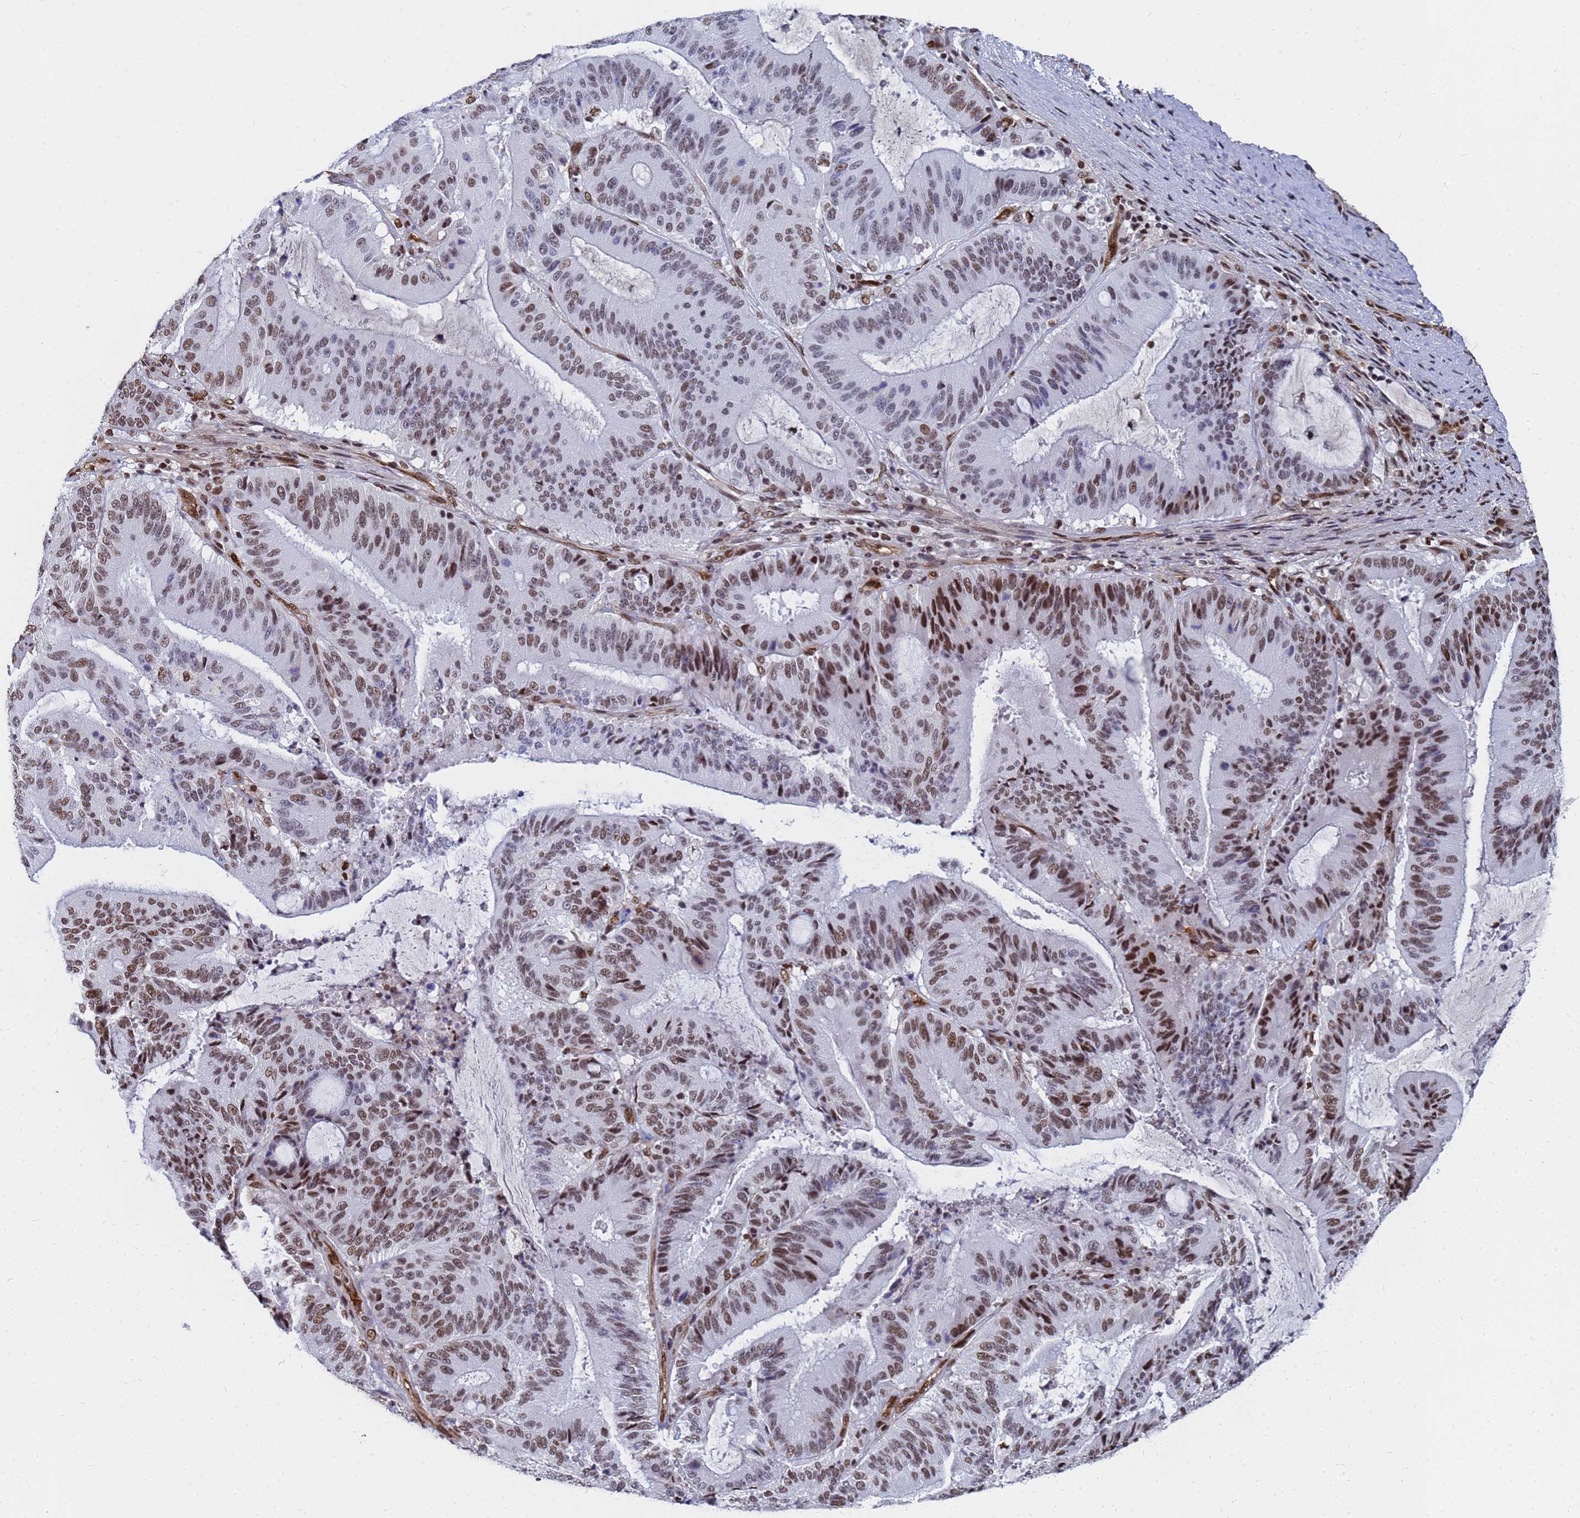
{"staining": {"intensity": "moderate", "quantity": "25%-75%", "location": "nuclear"}, "tissue": "liver cancer", "cell_type": "Tumor cells", "image_type": "cancer", "snomed": [{"axis": "morphology", "description": "Normal tissue, NOS"}, {"axis": "morphology", "description": "Cholangiocarcinoma"}, {"axis": "topography", "description": "Liver"}, {"axis": "topography", "description": "Peripheral nerve tissue"}], "caption": "Protein staining of liver cholangiocarcinoma tissue demonstrates moderate nuclear positivity in about 25%-75% of tumor cells. (Stains: DAB (3,3'-diaminobenzidine) in brown, nuclei in blue, Microscopy: brightfield microscopy at high magnification).", "gene": "RAVER2", "patient": {"sex": "female", "age": 73}}